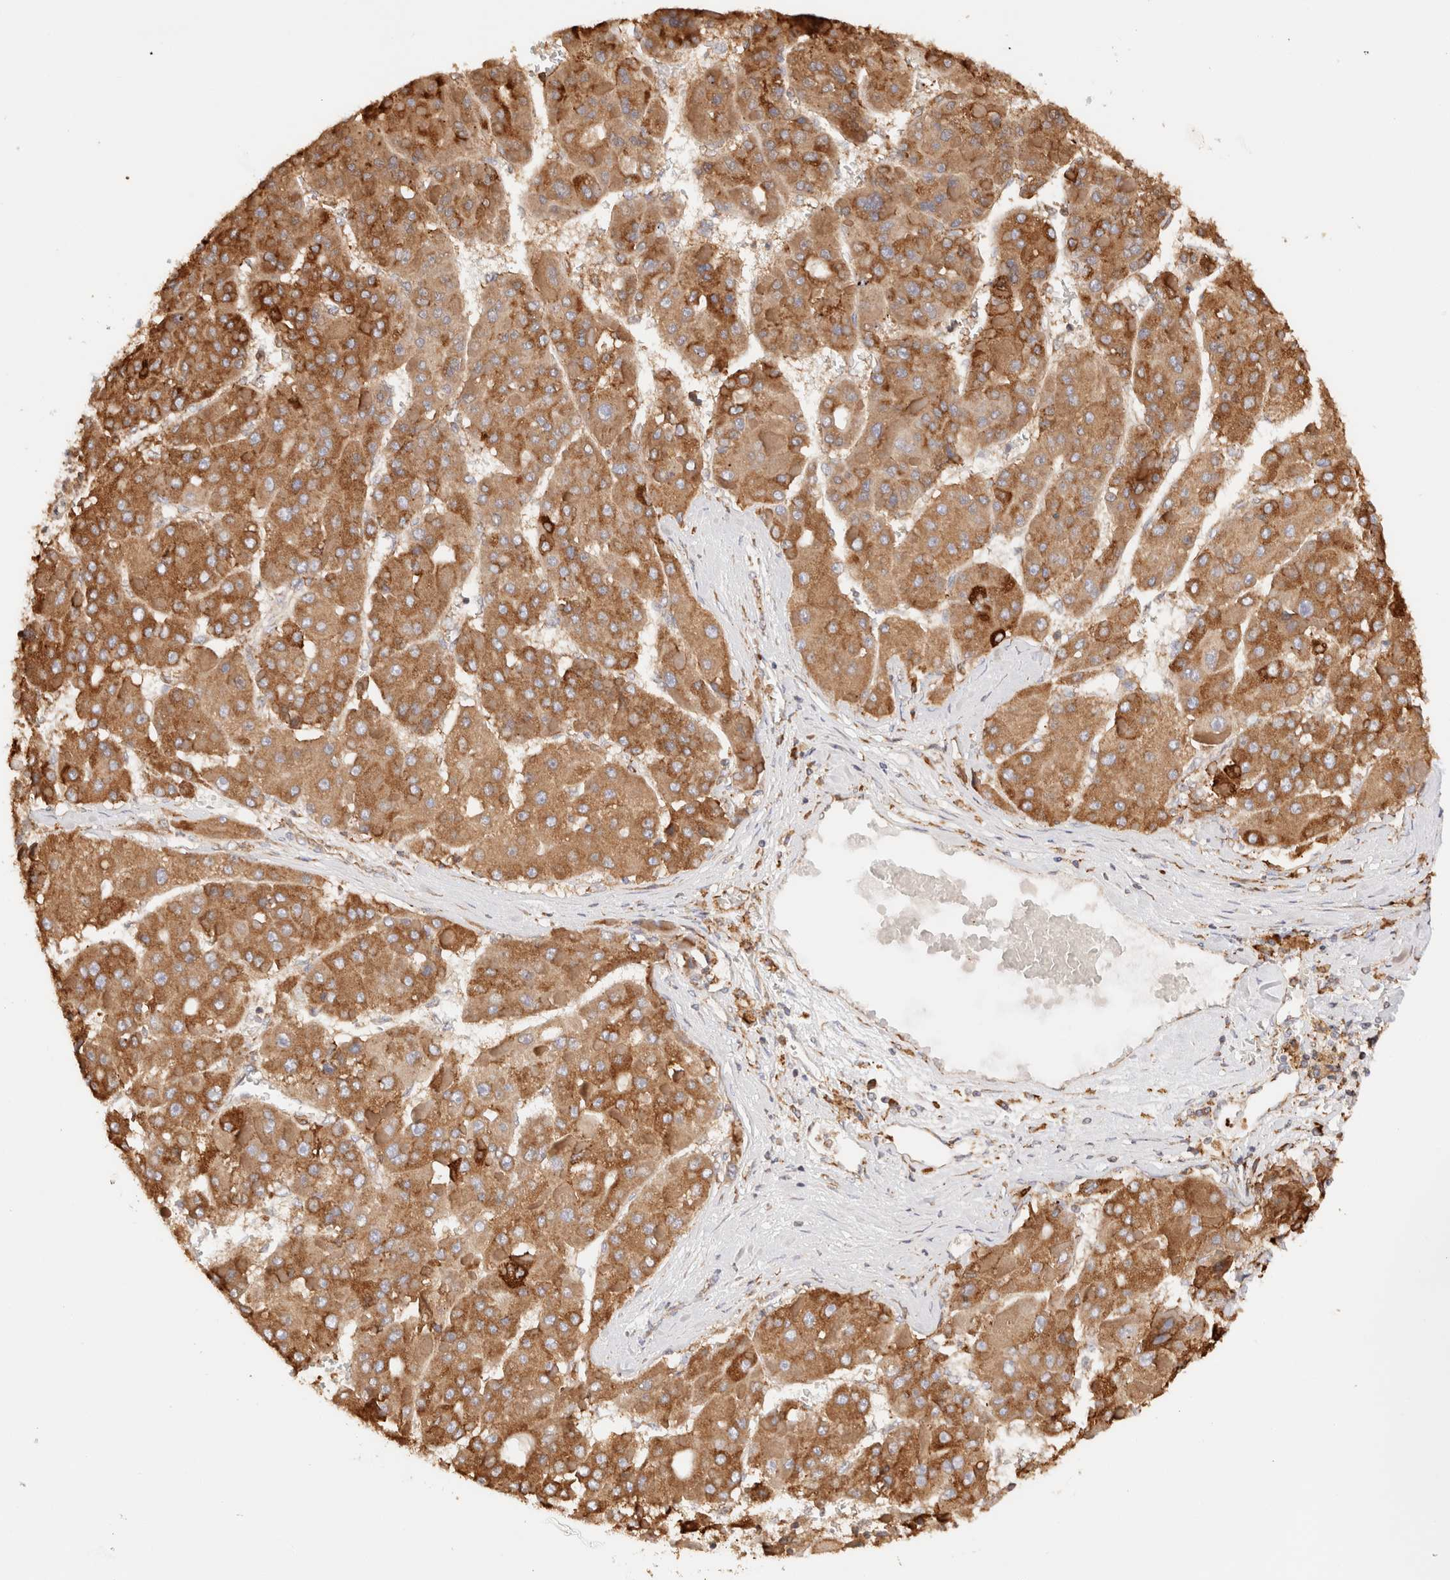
{"staining": {"intensity": "moderate", "quantity": ">75%", "location": "cytoplasmic/membranous"}, "tissue": "liver cancer", "cell_type": "Tumor cells", "image_type": "cancer", "snomed": [{"axis": "morphology", "description": "Carcinoma, Hepatocellular, NOS"}, {"axis": "topography", "description": "Liver"}], "caption": "The immunohistochemical stain highlights moderate cytoplasmic/membranous staining in tumor cells of hepatocellular carcinoma (liver) tissue.", "gene": "FER", "patient": {"sex": "female", "age": 73}}